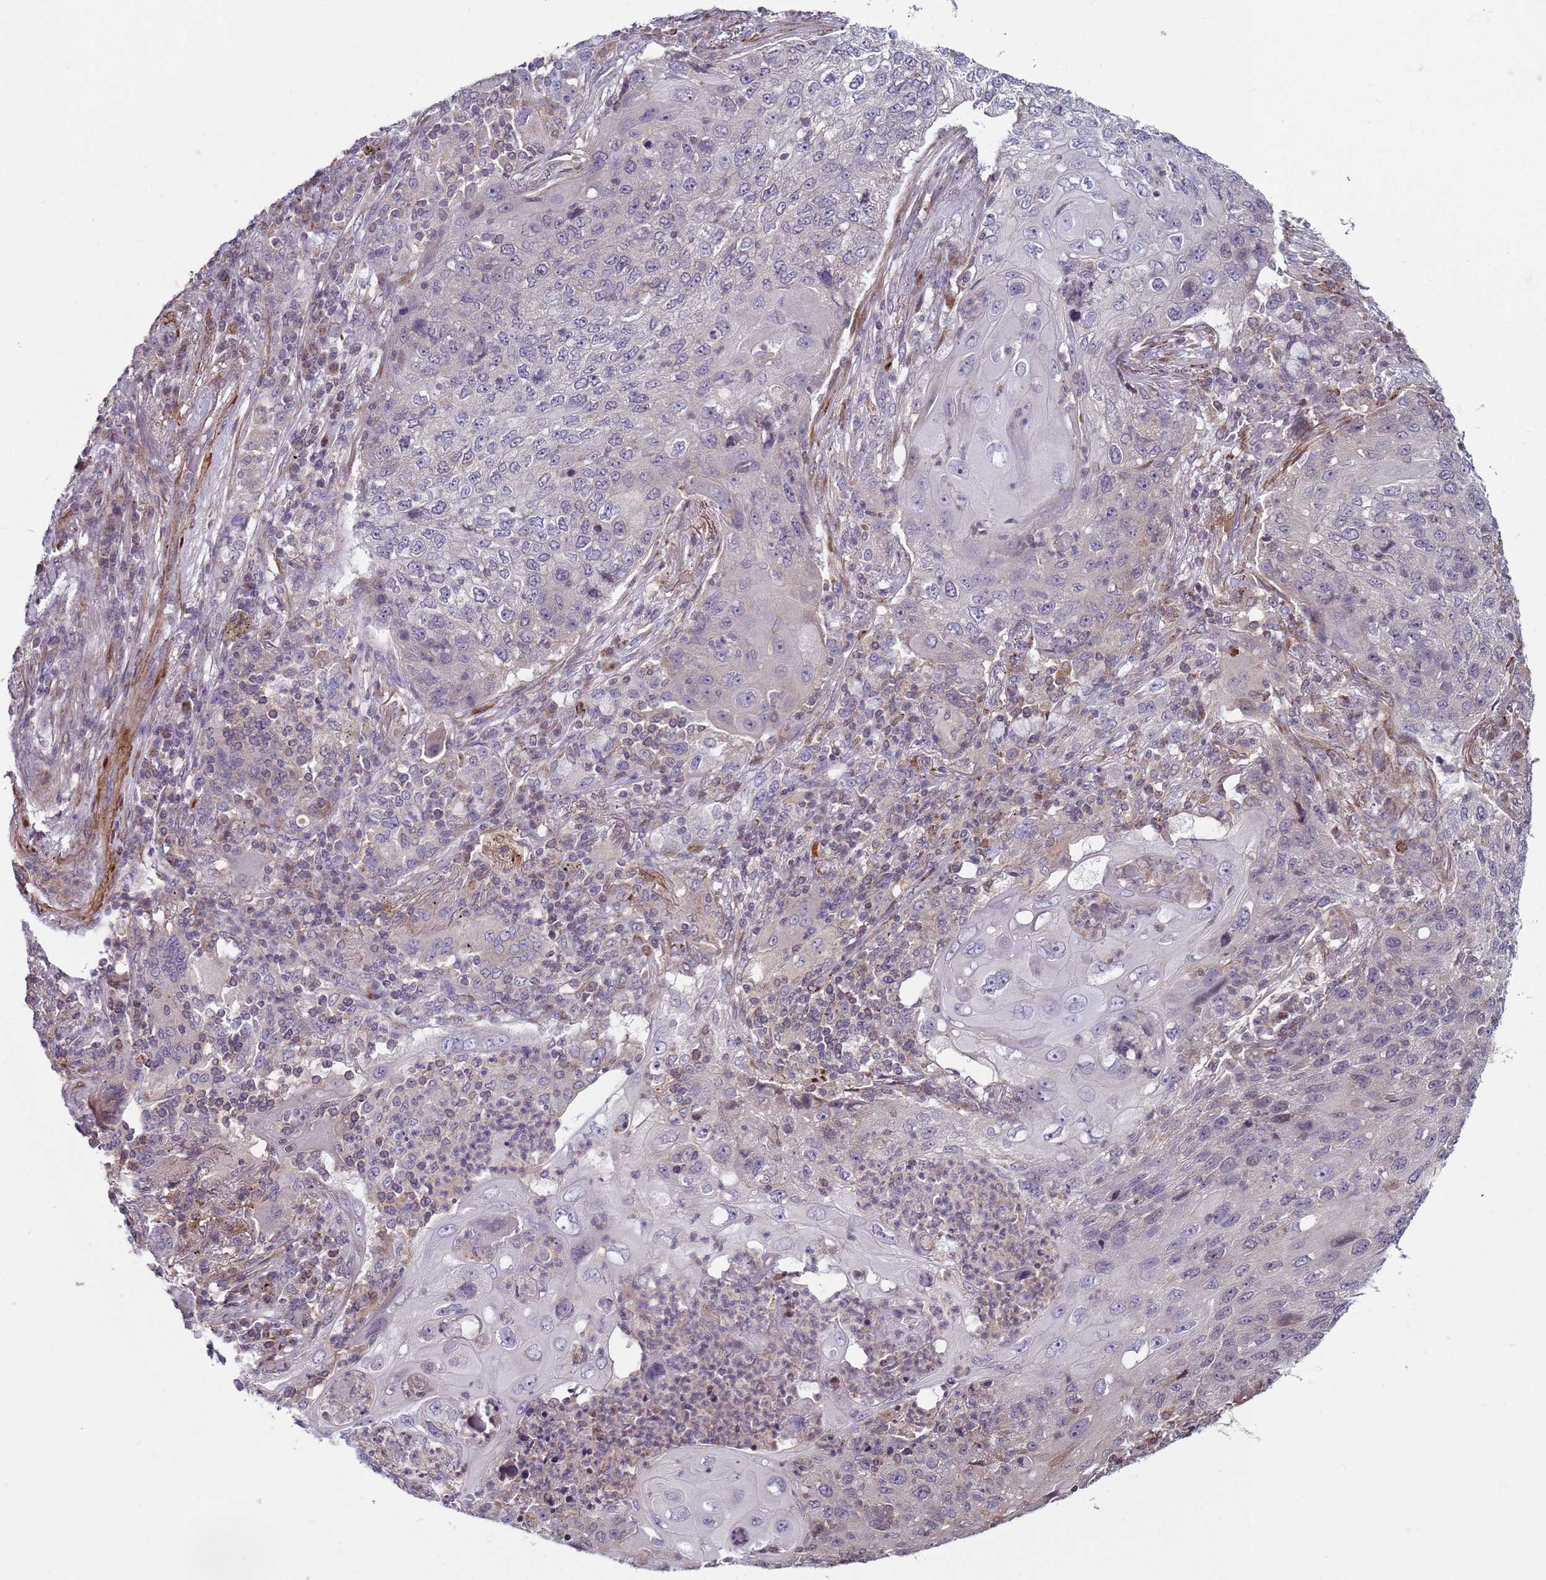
{"staining": {"intensity": "negative", "quantity": "none", "location": "none"}, "tissue": "lung cancer", "cell_type": "Tumor cells", "image_type": "cancer", "snomed": [{"axis": "morphology", "description": "Squamous cell carcinoma, NOS"}, {"axis": "topography", "description": "Lung"}], "caption": "Protein analysis of lung cancer displays no significant staining in tumor cells.", "gene": "SNAPC4", "patient": {"sex": "female", "age": 63}}